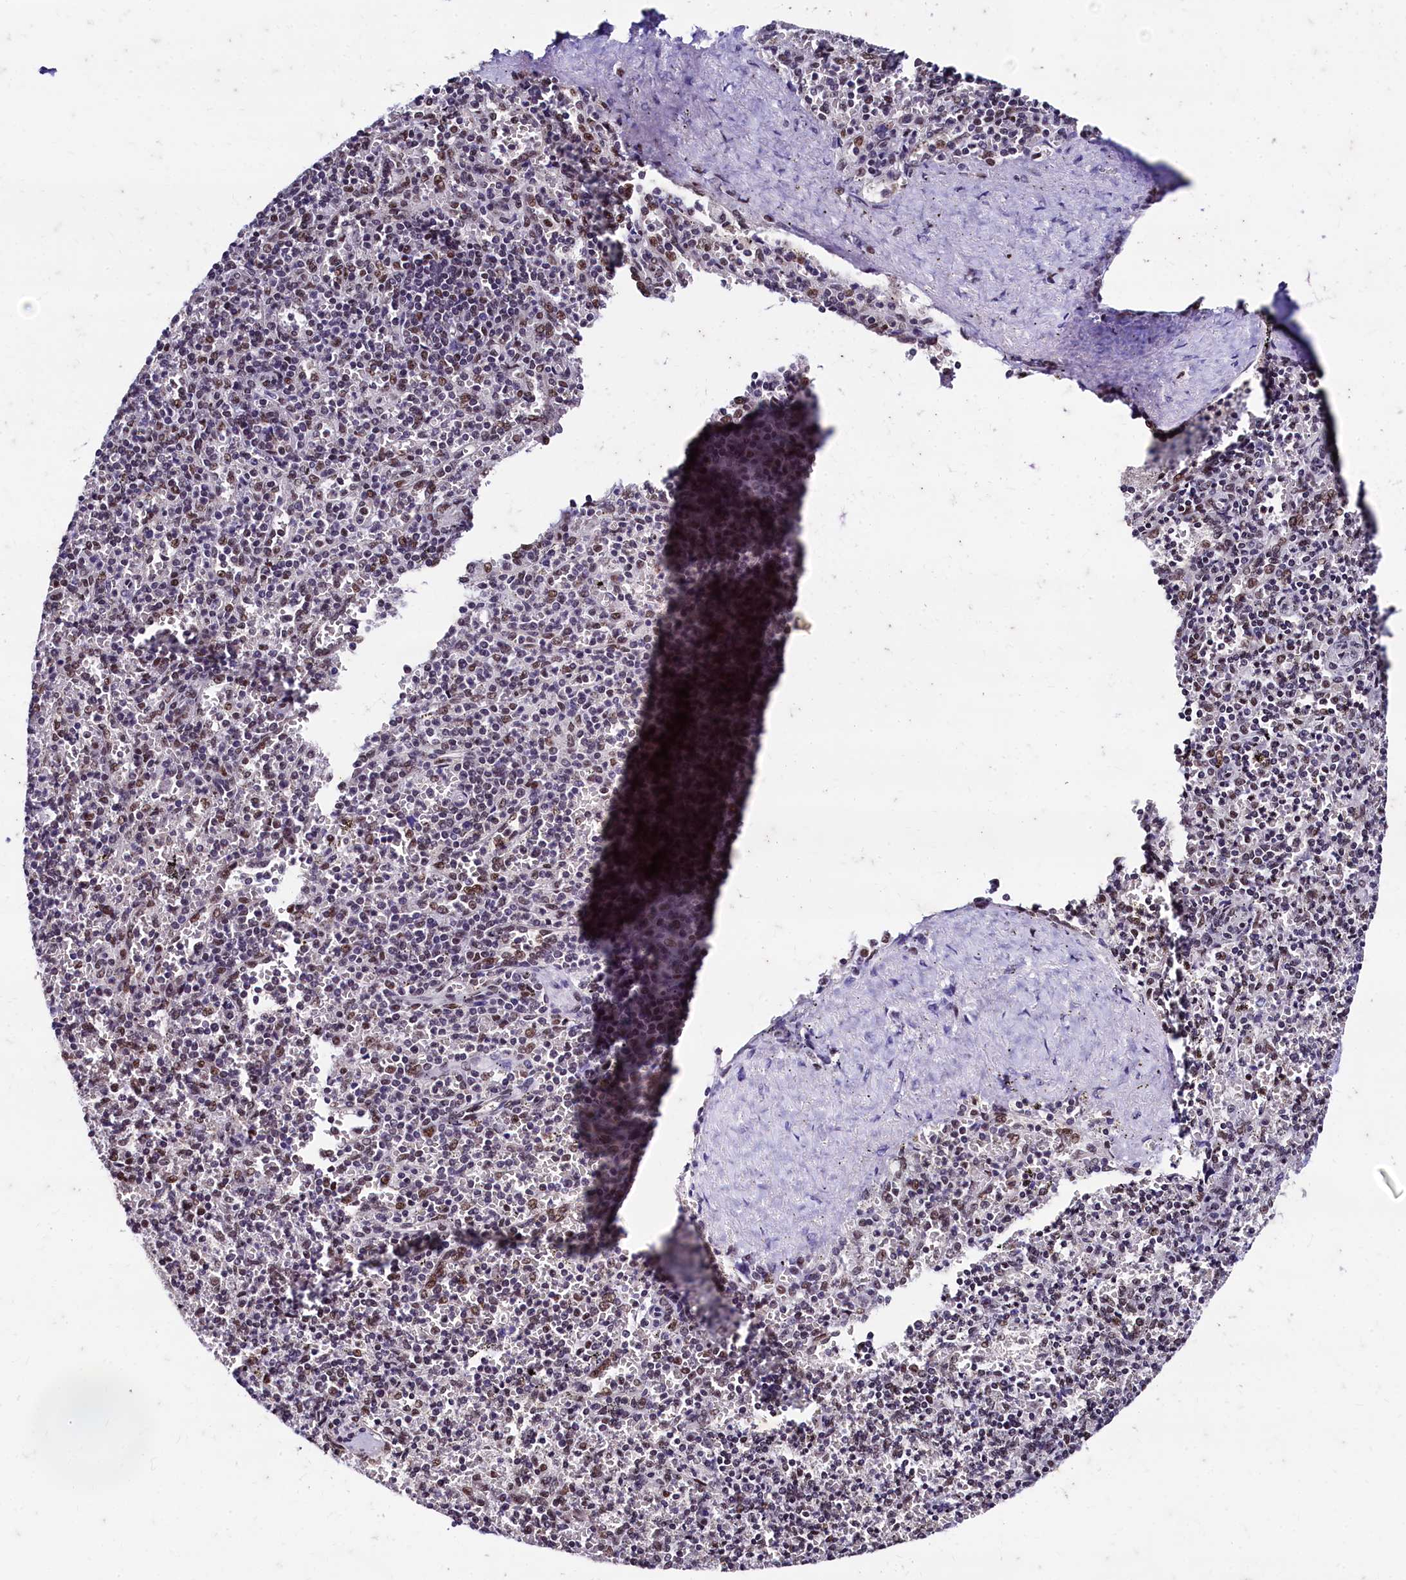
{"staining": {"intensity": "moderate", "quantity": "25%-75%", "location": "nuclear"}, "tissue": "spleen", "cell_type": "Cells in red pulp", "image_type": "normal", "snomed": [{"axis": "morphology", "description": "Normal tissue, NOS"}, {"axis": "topography", "description": "Spleen"}], "caption": "Protein staining shows moderate nuclear expression in approximately 25%-75% of cells in red pulp in benign spleen. The protein of interest is stained brown, and the nuclei are stained in blue (DAB IHC with brightfield microscopy, high magnification).", "gene": "CPSF7", "patient": {"sex": "male", "age": 82}}